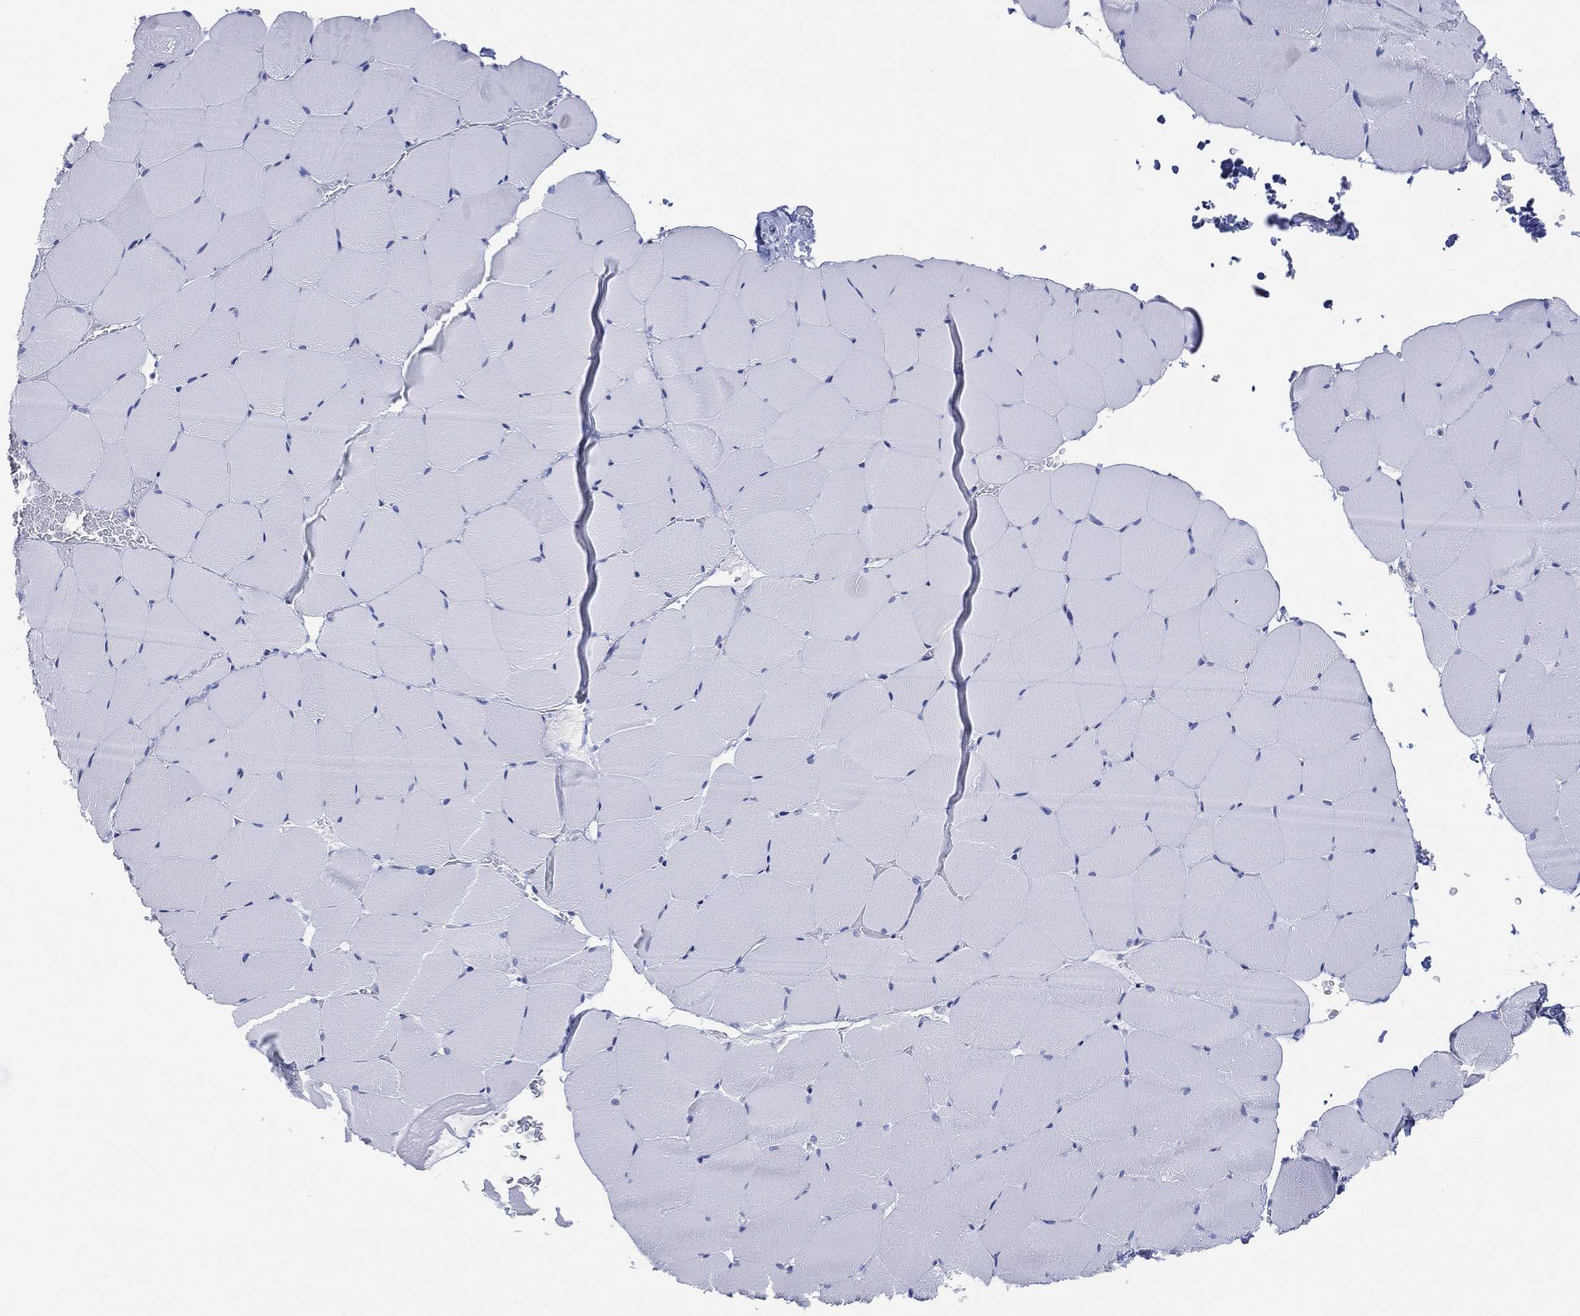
{"staining": {"intensity": "negative", "quantity": "none", "location": "none"}, "tissue": "skeletal muscle", "cell_type": "Myocytes", "image_type": "normal", "snomed": [{"axis": "morphology", "description": "Normal tissue, NOS"}, {"axis": "topography", "description": "Skeletal muscle"}], "caption": "Skeletal muscle stained for a protein using IHC exhibits no positivity myocytes.", "gene": "CFTR", "patient": {"sex": "female", "age": 37}}